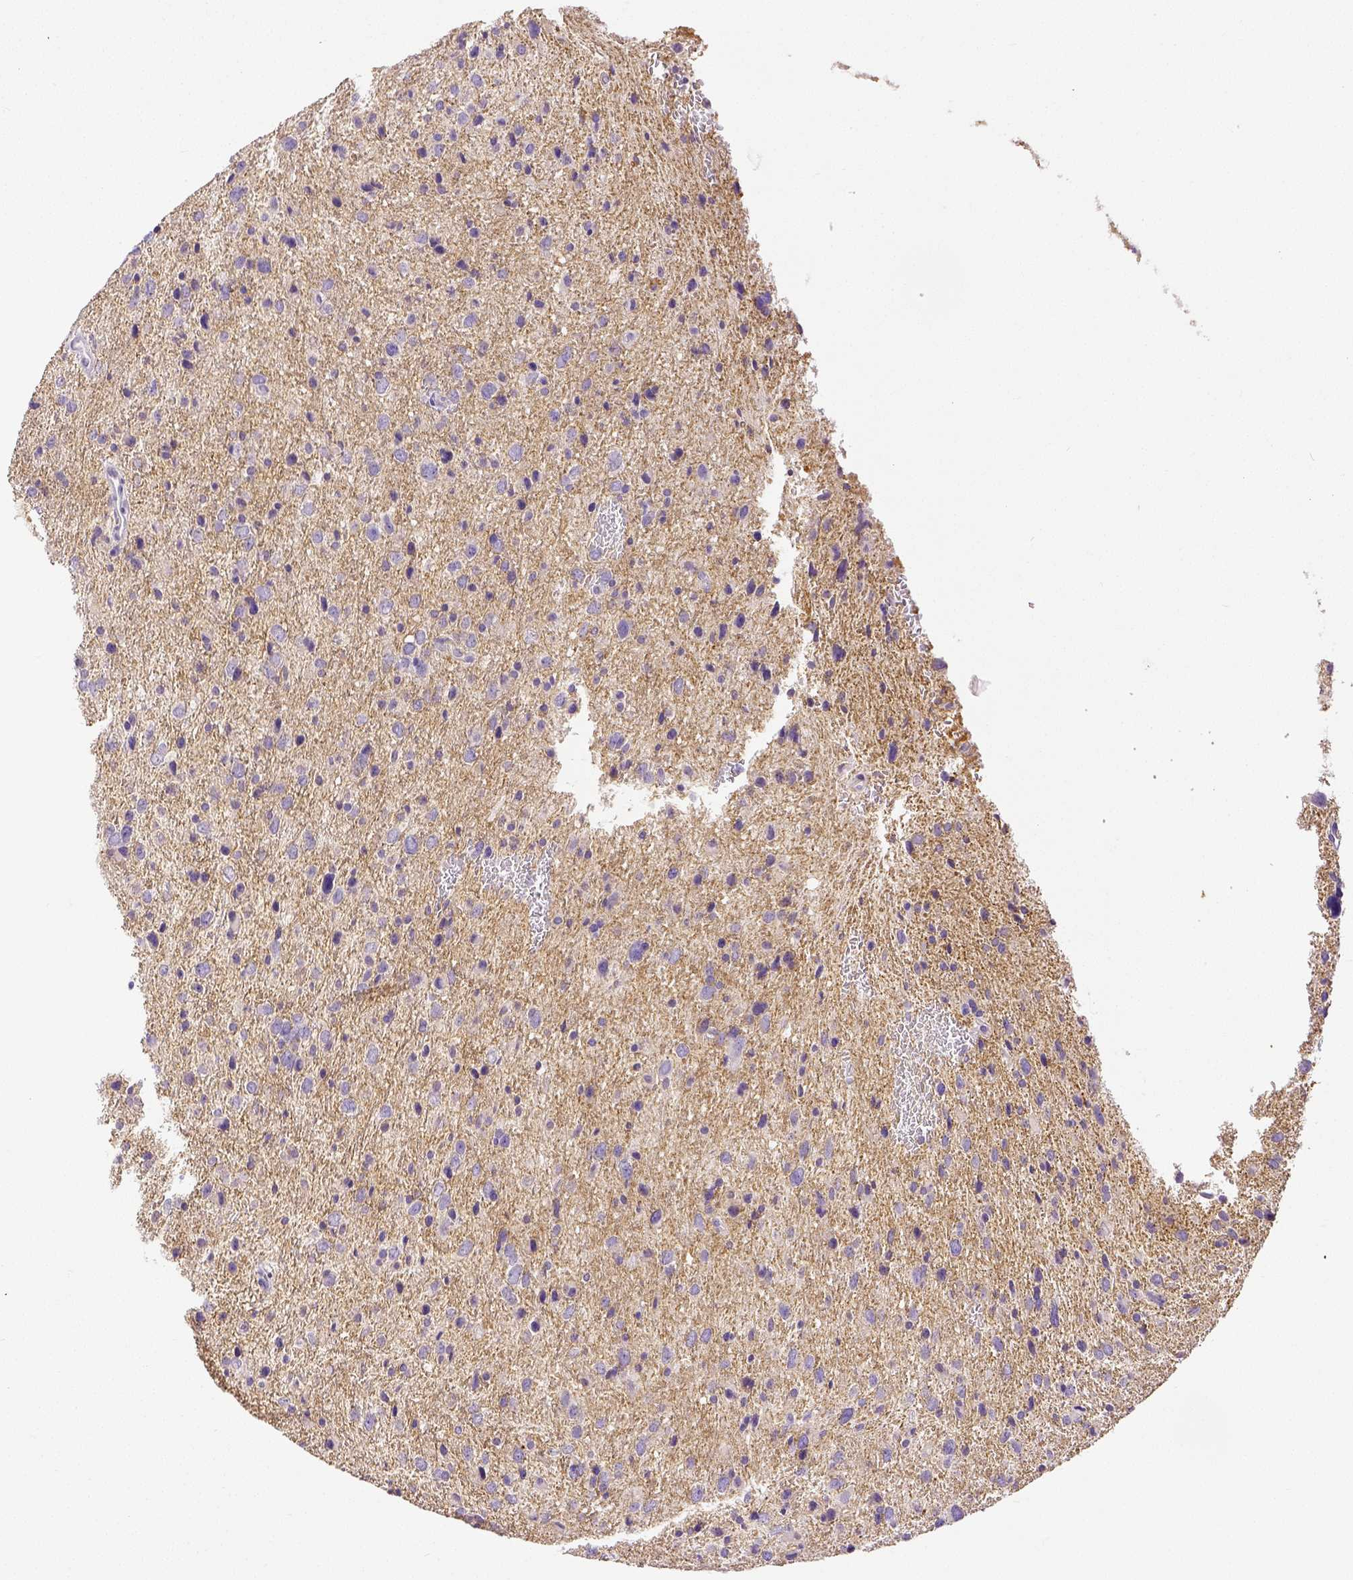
{"staining": {"intensity": "negative", "quantity": "none", "location": "none"}, "tissue": "glioma", "cell_type": "Tumor cells", "image_type": "cancer", "snomed": [{"axis": "morphology", "description": "Glioma, malignant, Low grade"}, {"axis": "topography", "description": "Brain"}], "caption": "This is an immunohistochemistry image of human malignant low-grade glioma. There is no expression in tumor cells.", "gene": "THY1", "patient": {"sex": "female", "age": 55}}